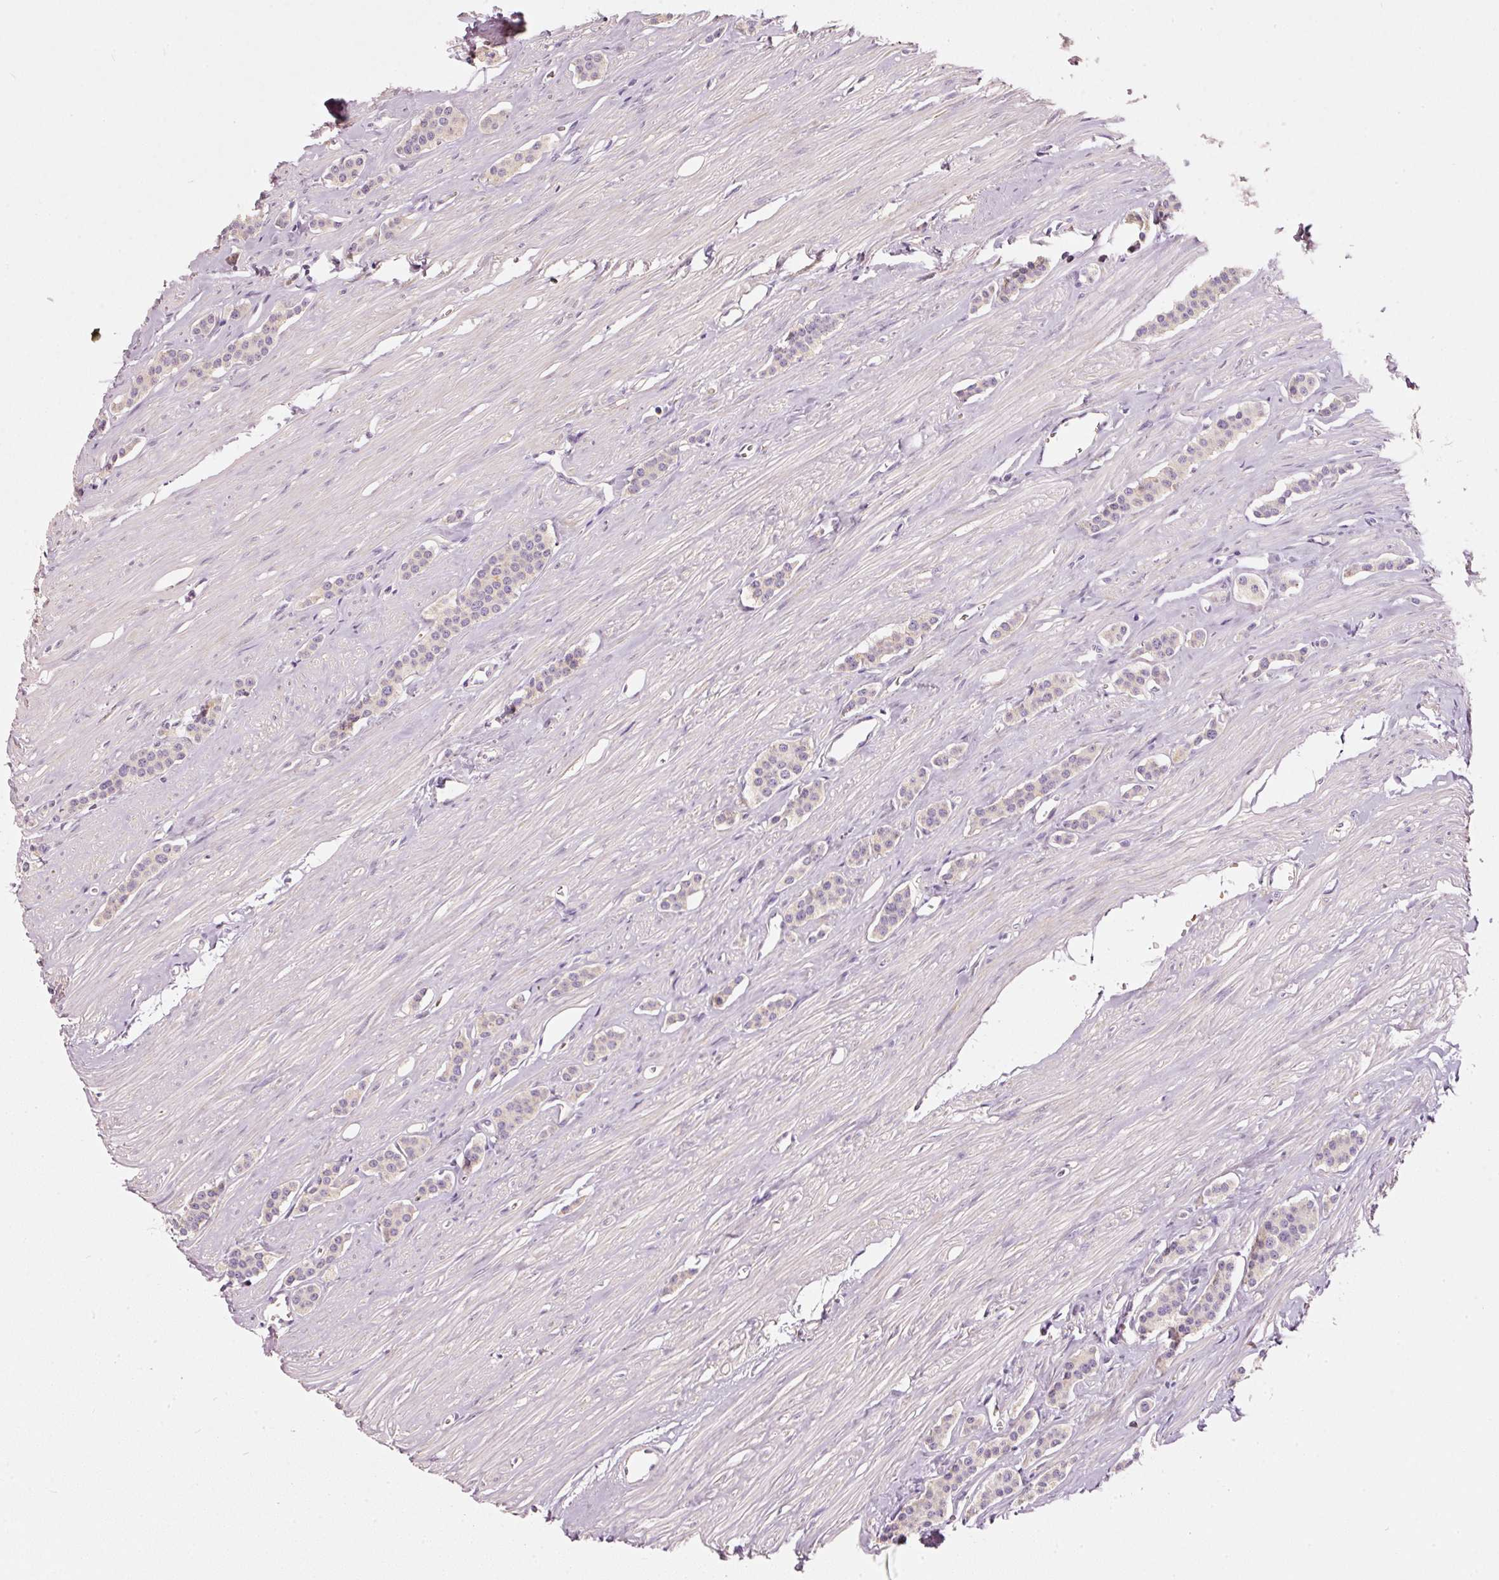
{"staining": {"intensity": "negative", "quantity": "none", "location": "none"}, "tissue": "carcinoid", "cell_type": "Tumor cells", "image_type": "cancer", "snomed": [{"axis": "morphology", "description": "Carcinoid, malignant, NOS"}, {"axis": "topography", "description": "Small intestine"}], "caption": "Immunohistochemistry image of neoplastic tissue: human malignant carcinoid stained with DAB (3,3'-diaminobenzidine) shows no significant protein expression in tumor cells.", "gene": "KLHL21", "patient": {"sex": "male", "age": 60}}